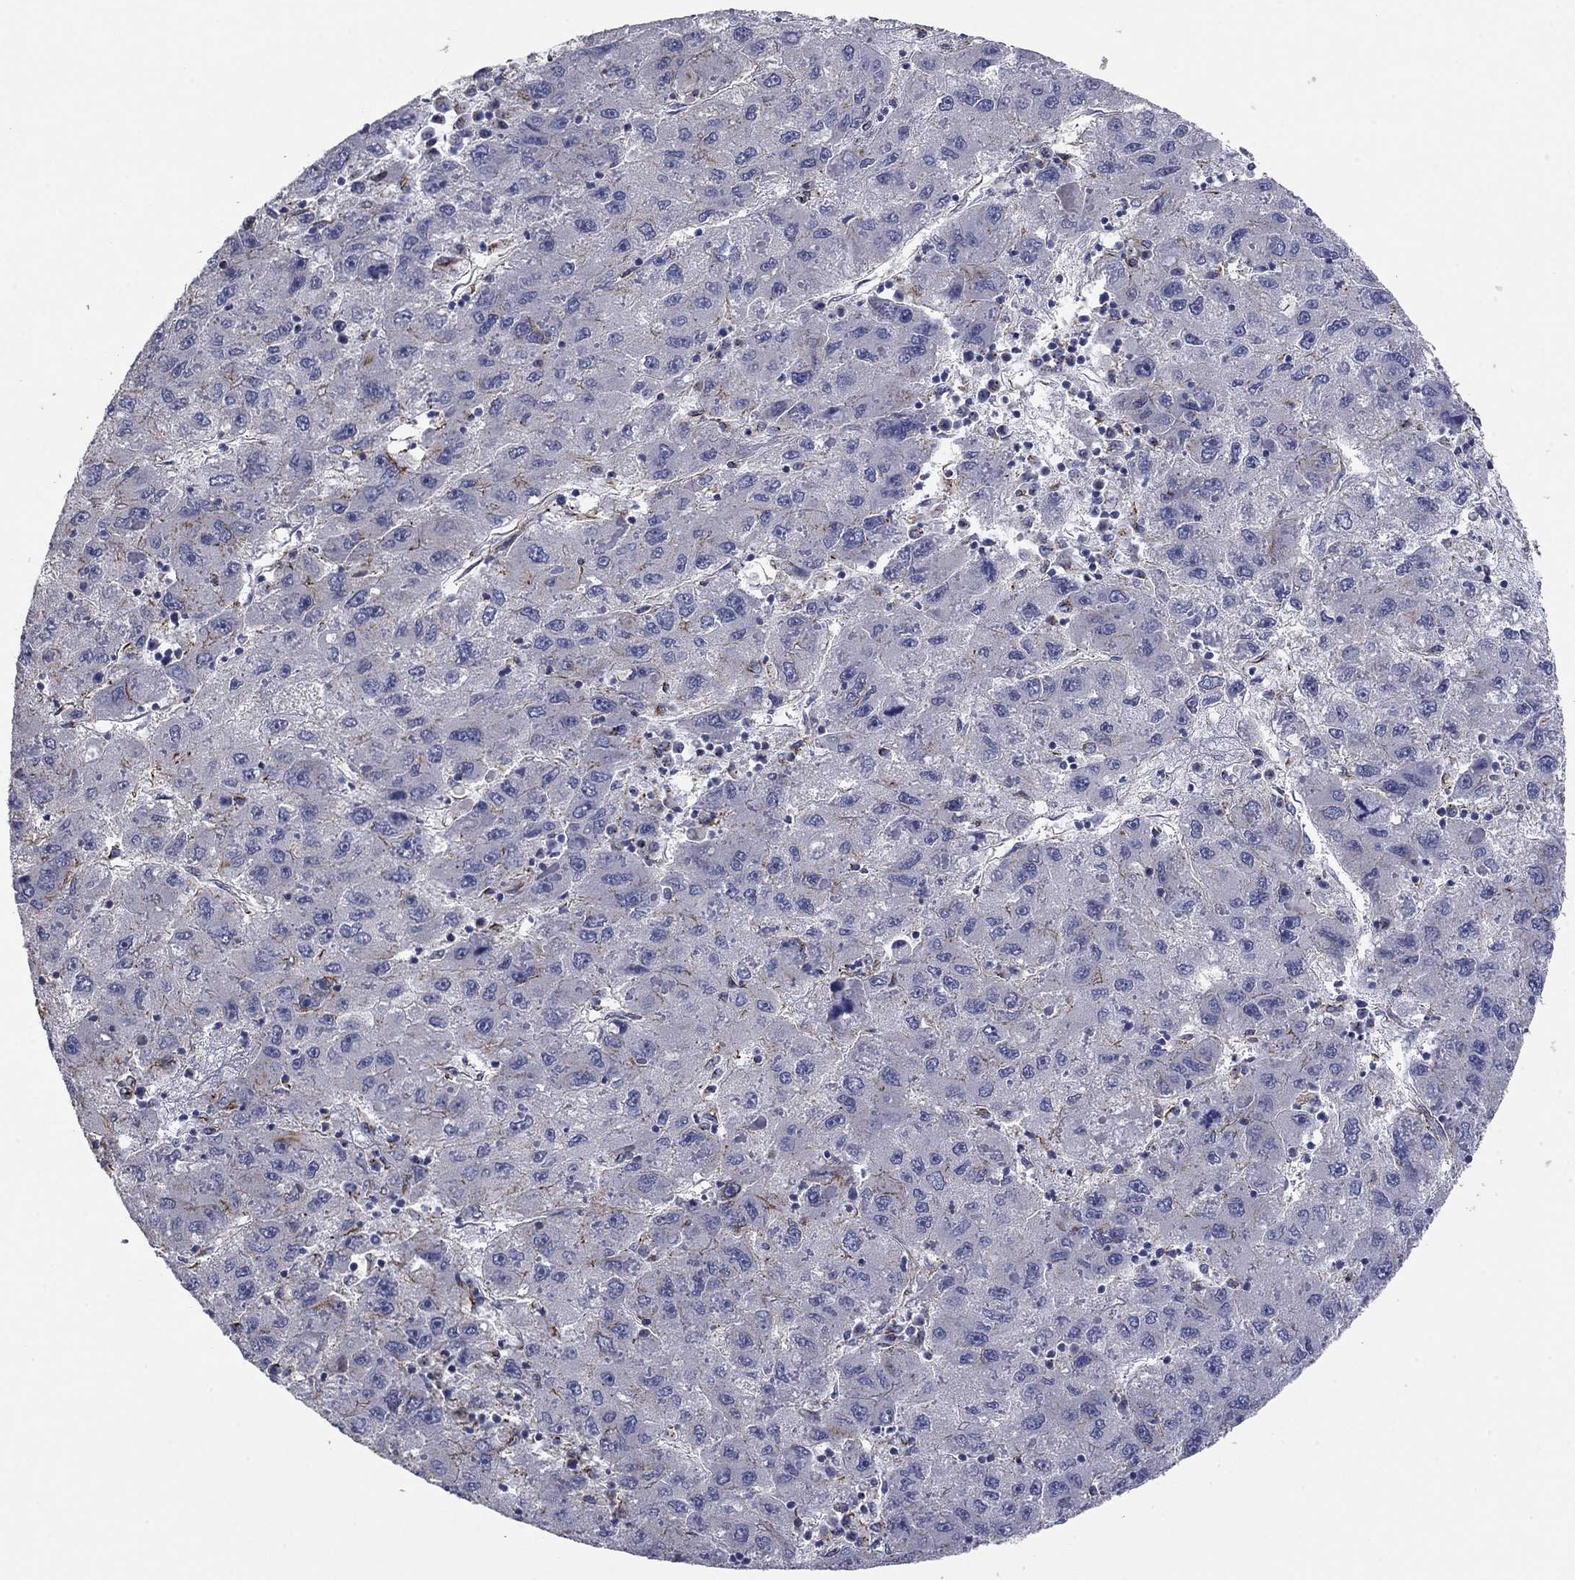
{"staining": {"intensity": "negative", "quantity": "none", "location": "none"}, "tissue": "liver cancer", "cell_type": "Tumor cells", "image_type": "cancer", "snomed": [{"axis": "morphology", "description": "Carcinoma, Hepatocellular, NOS"}, {"axis": "topography", "description": "Liver"}], "caption": "Hepatocellular carcinoma (liver) was stained to show a protein in brown. There is no significant expression in tumor cells.", "gene": "SEPTIN3", "patient": {"sex": "male", "age": 75}}